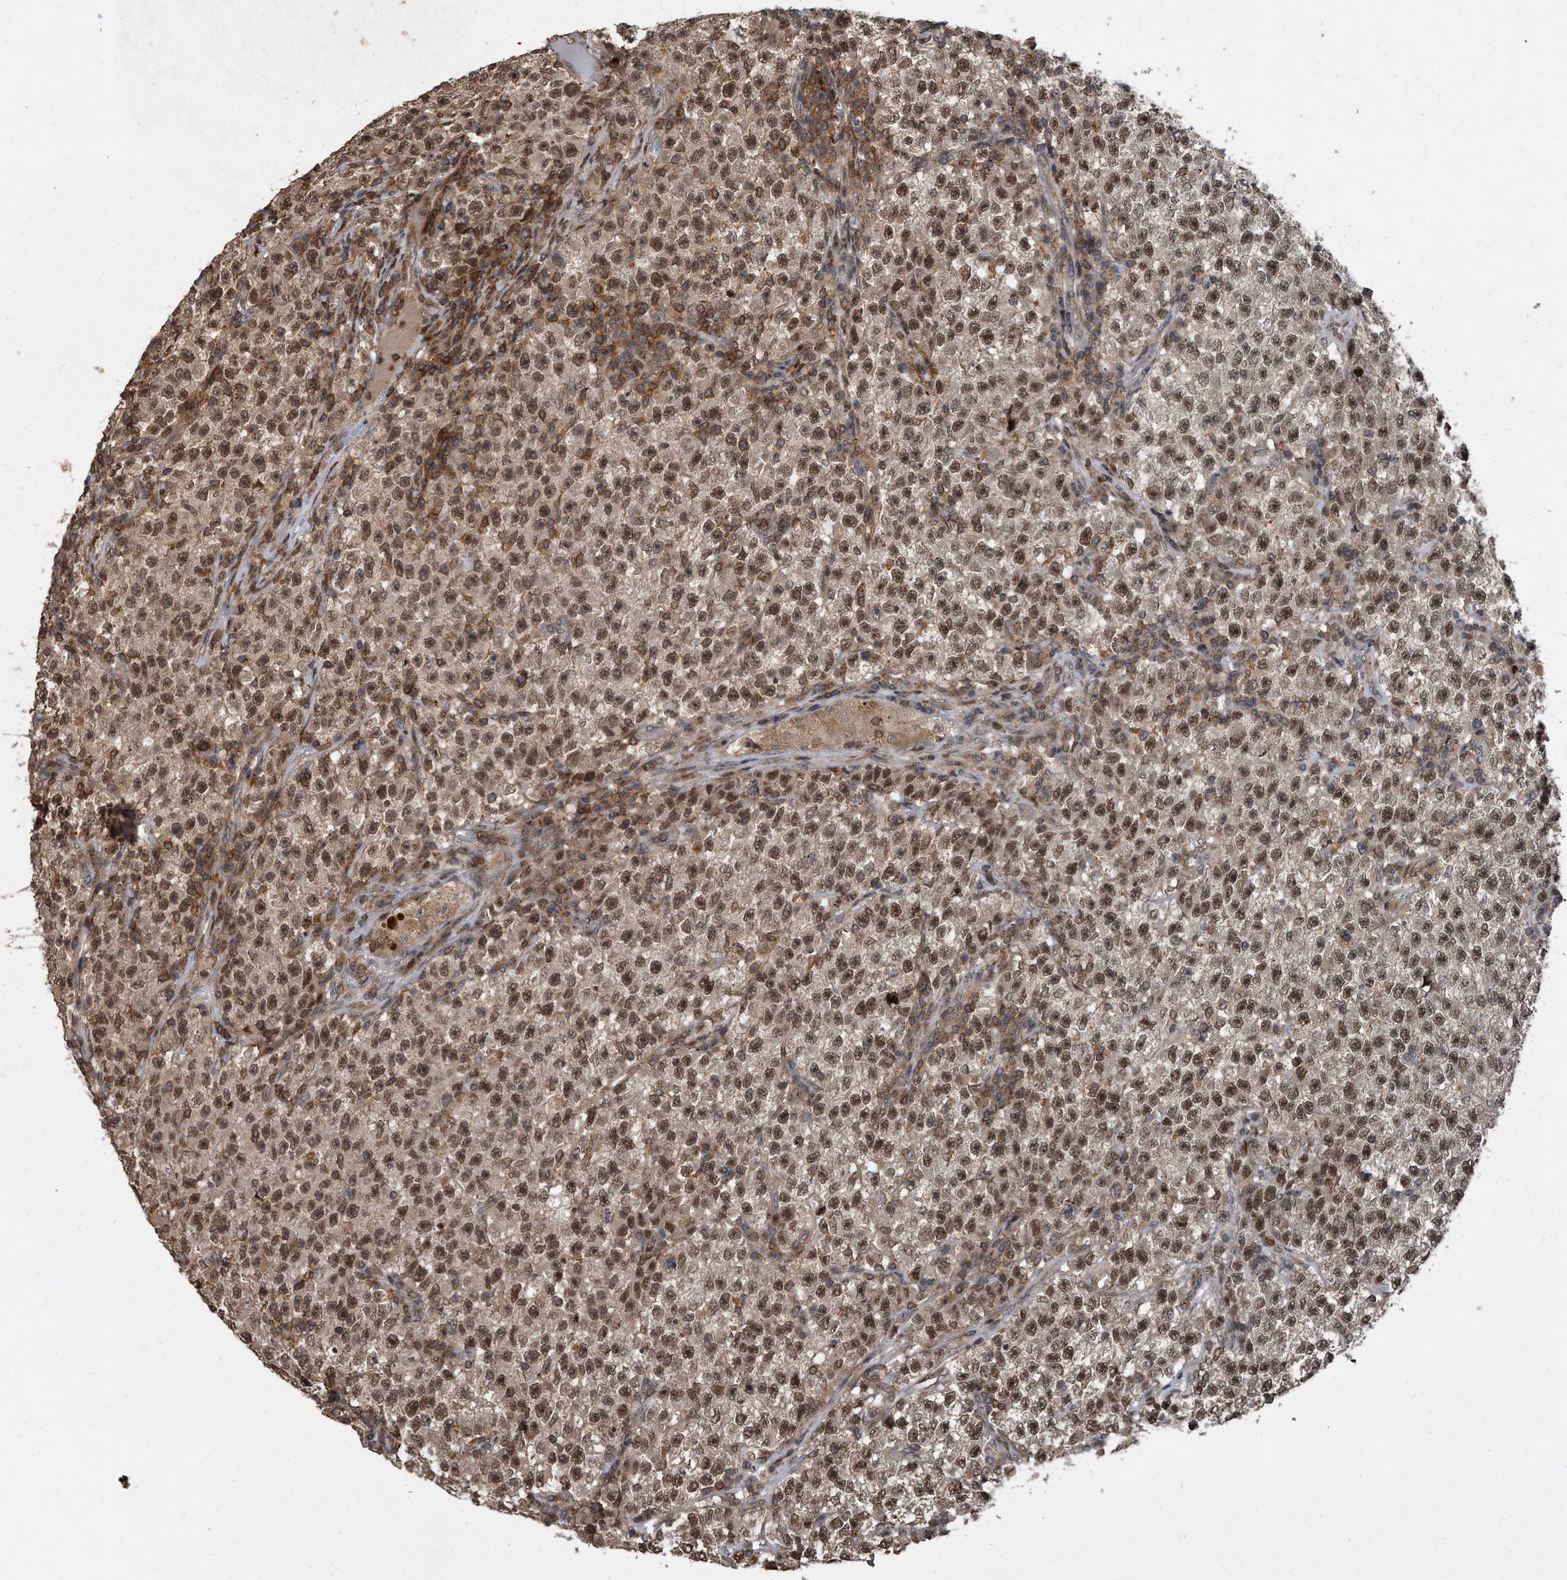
{"staining": {"intensity": "moderate", "quantity": ">75%", "location": "nuclear"}, "tissue": "testis cancer", "cell_type": "Tumor cells", "image_type": "cancer", "snomed": [{"axis": "morphology", "description": "Seminoma, NOS"}, {"axis": "topography", "description": "Testis"}], "caption": "Immunohistochemical staining of human testis cancer (seminoma) exhibits moderate nuclear protein staining in about >75% of tumor cells.", "gene": "PGBD2", "patient": {"sex": "male", "age": 22}}